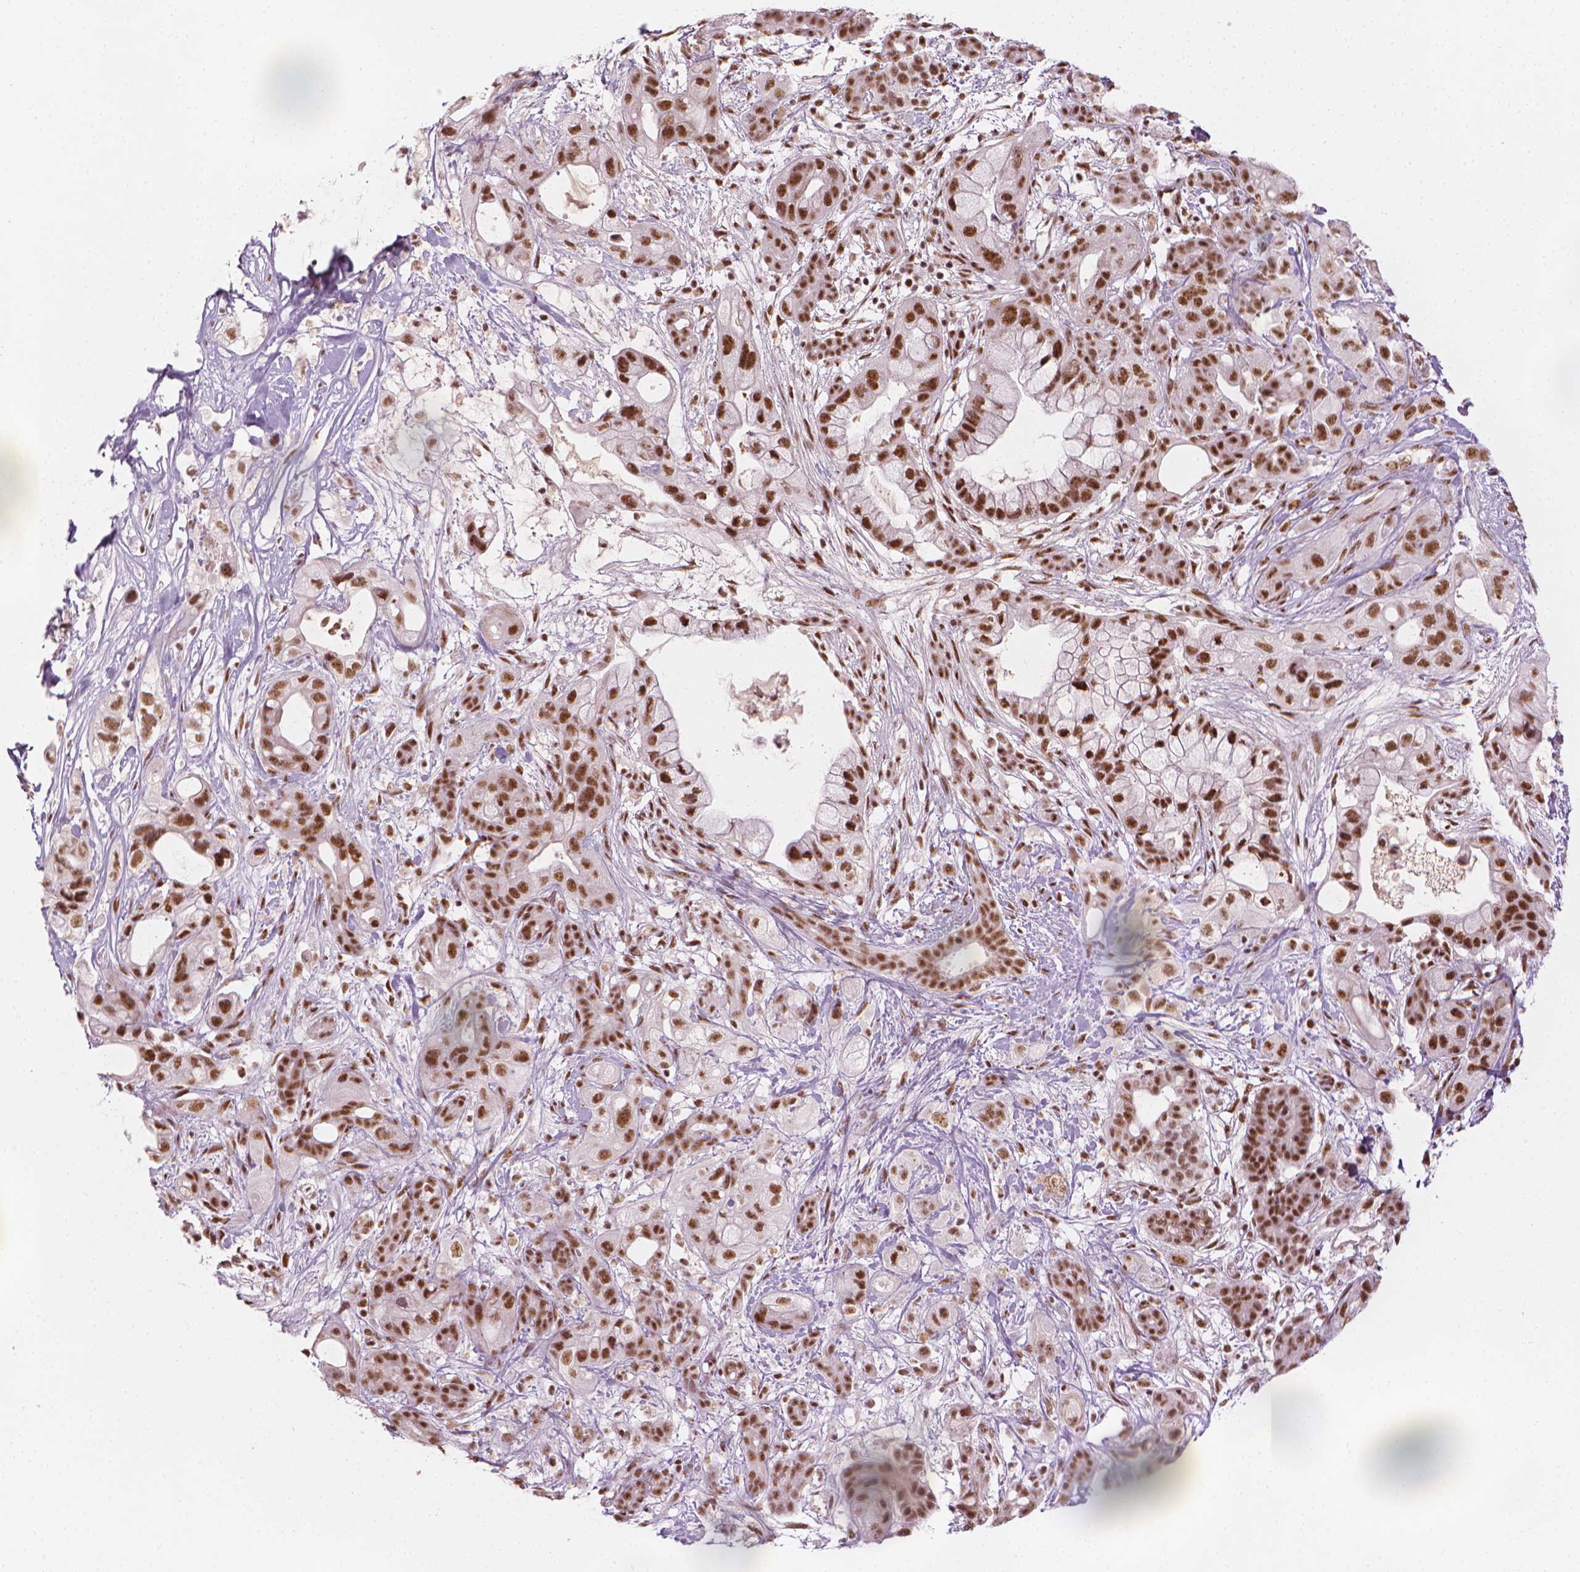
{"staining": {"intensity": "strong", "quantity": ">75%", "location": "nuclear"}, "tissue": "pancreatic cancer", "cell_type": "Tumor cells", "image_type": "cancer", "snomed": [{"axis": "morphology", "description": "Adenocarcinoma, NOS"}, {"axis": "topography", "description": "Pancreas"}], "caption": "Pancreatic cancer tissue reveals strong nuclear staining in approximately >75% of tumor cells, visualized by immunohistochemistry.", "gene": "ELF2", "patient": {"sex": "male", "age": 44}}